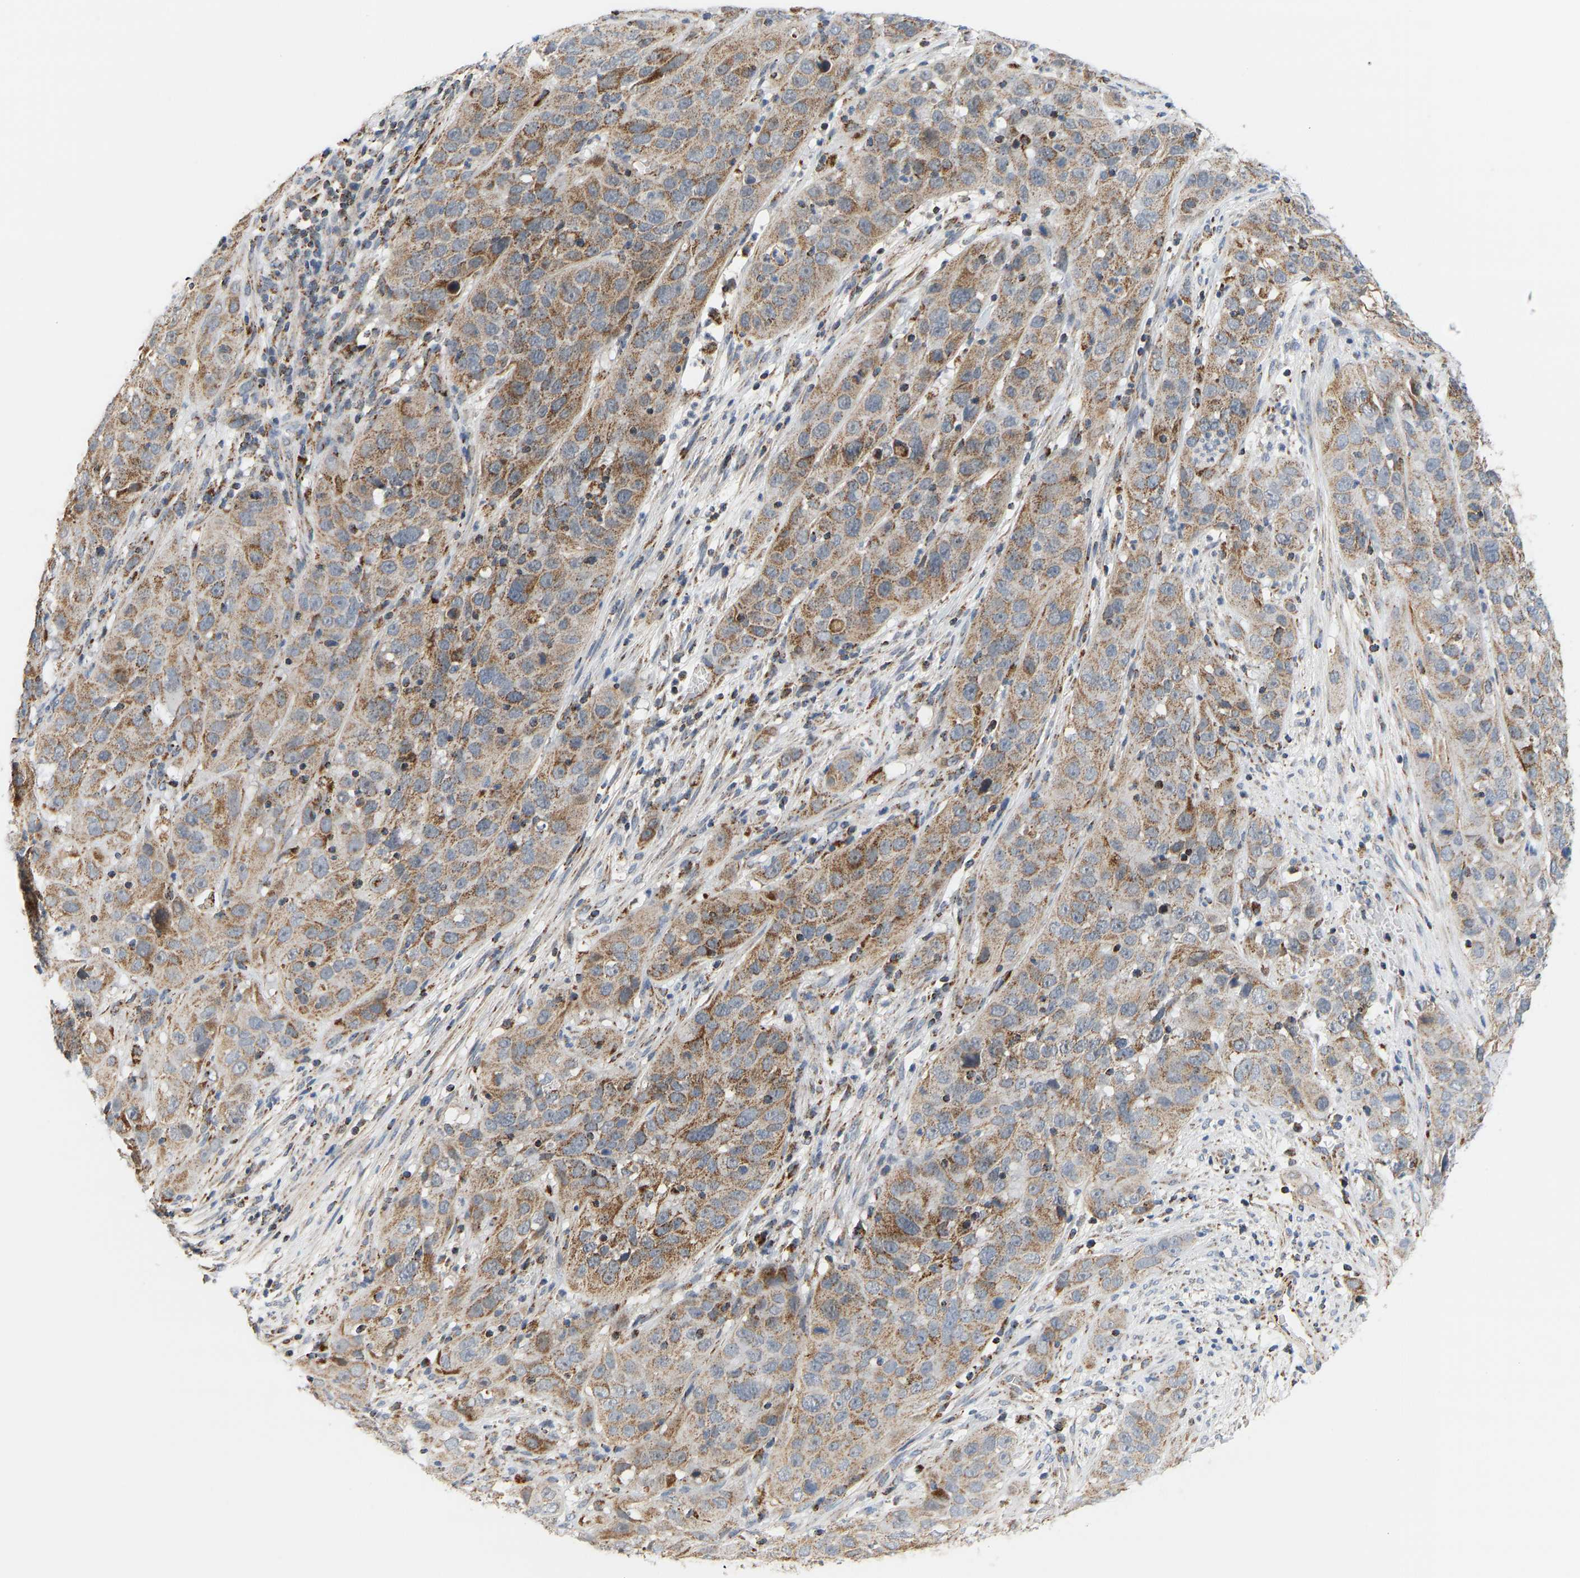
{"staining": {"intensity": "moderate", "quantity": ">75%", "location": "cytoplasmic/membranous"}, "tissue": "cervical cancer", "cell_type": "Tumor cells", "image_type": "cancer", "snomed": [{"axis": "morphology", "description": "Squamous cell carcinoma, NOS"}, {"axis": "topography", "description": "Cervix"}], "caption": "Approximately >75% of tumor cells in cervical cancer (squamous cell carcinoma) reveal moderate cytoplasmic/membranous protein staining as visualized by brown immunohistochemical staining.", "gene": "GPSM2", "patient": {"sex": "female", "age": 32}}